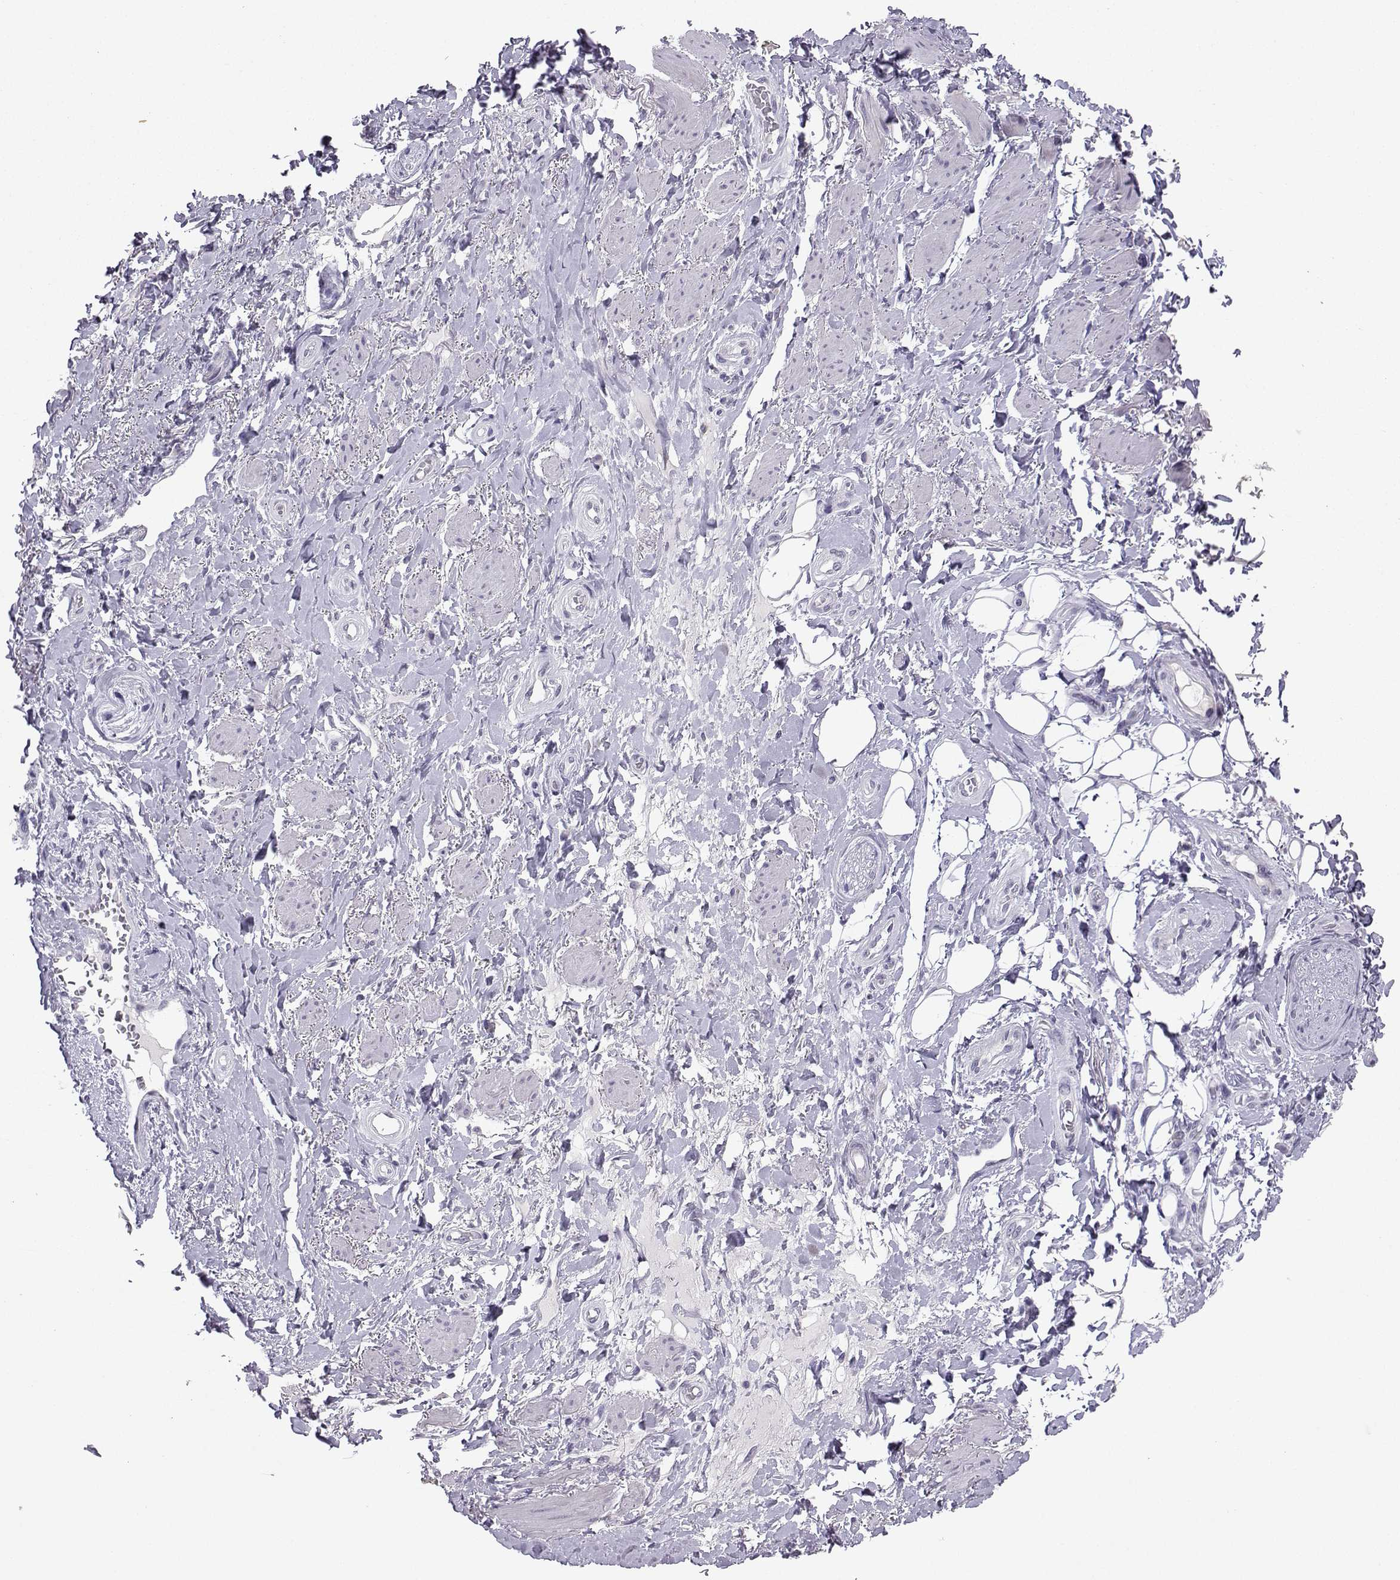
{"staining": {"intensity": "negative", "quantity": "none", "location": "none"}, "tissue": "adipose tissue", "cell_type": "Adipocytes", "image_type": "normal", "snomed": [{"axis": "morphology", "description": "Normal tissue, NOS"}, {"axis": "topography", "description": "Anal"}, {"axis": "topography", "description": "Peripheral nerve tissue"}], "caption": "Normal adipose tissue was stained to show a protein in brown. There is no significant staining in adipocytes. (DAB (3,3'-diaminobenzidine) IHC with hematoxylin counter stain).", "gene": "TBR1", "patient": {"sex": "male", "age": 53}}